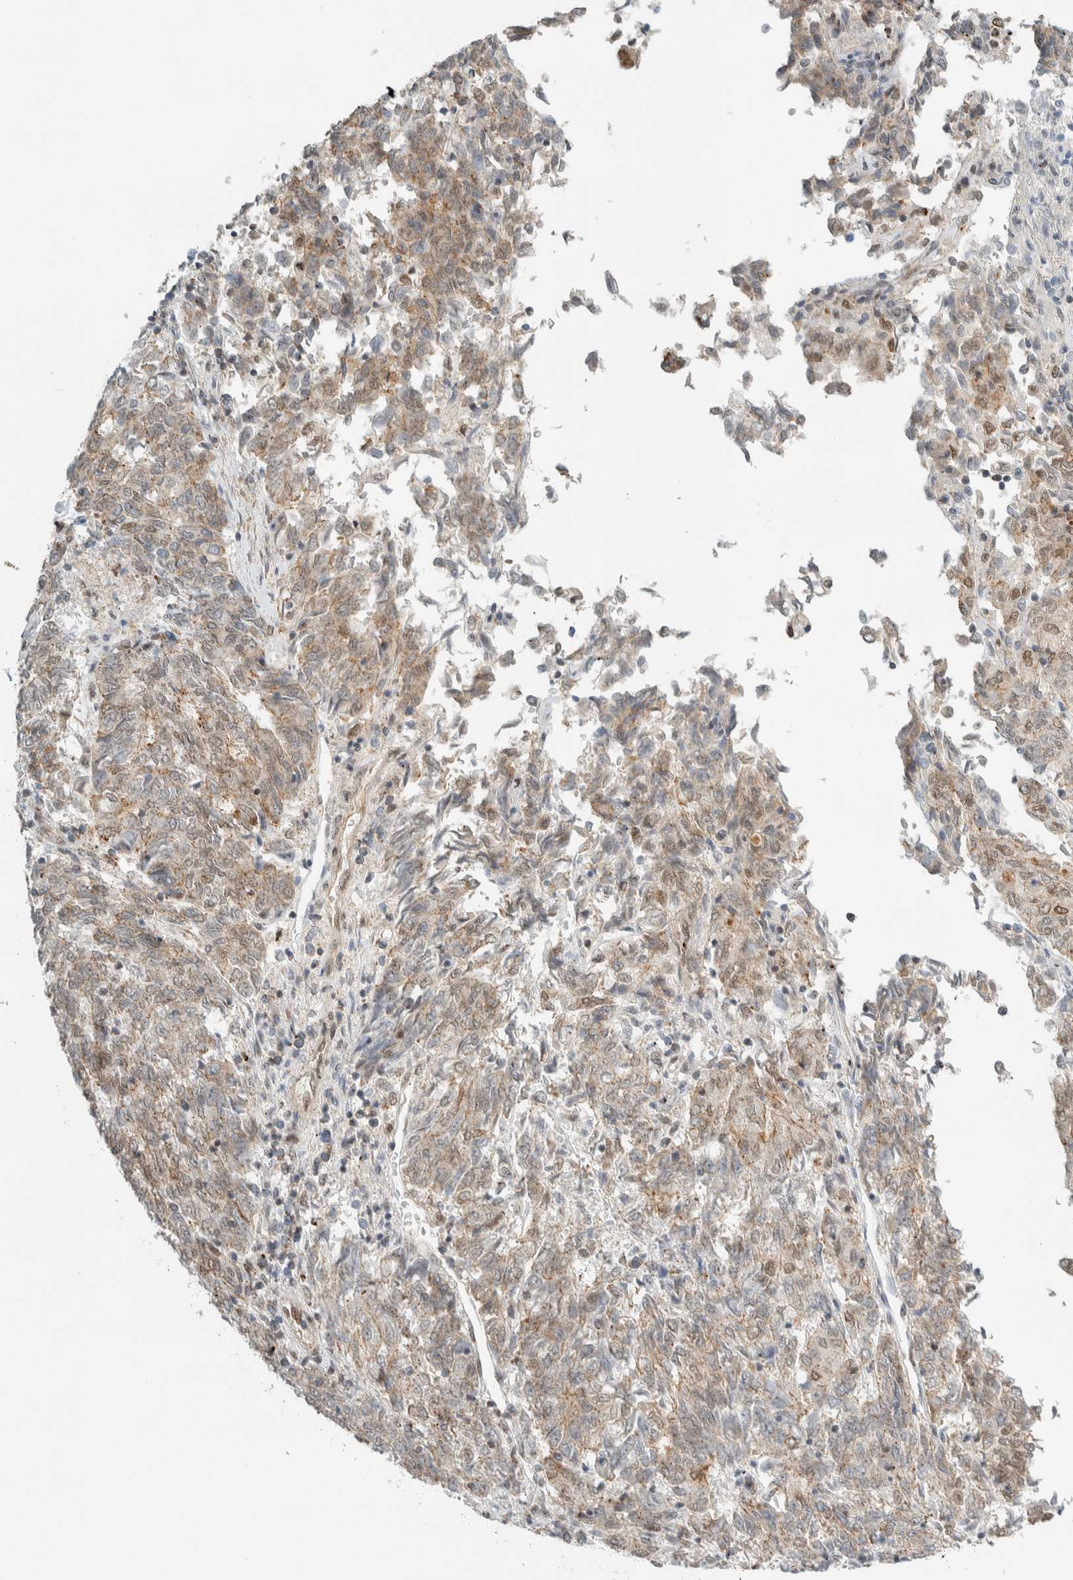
{"staining": {"intensity": "weak", "quantity": ">75%", "location": "cytoplasmic/membranous,nuclear"}, "tissue": "endometrial cancer", "cell_type": "Tumor cells", "image_type": "cancer", "snomed": [{"axis": "morphology", "description": "Adenocarcinoma, NOS"}, {"axis": "topography", "description": "Endometrium"}], "caption": "Immunohistochemistry photomicrograph of human adenocarcinoma (endometrial) stained for a protein (brown), which displays low levels of weak cytoplasmic/membranous and nuclear positivity in about >75% of tumor cells.", "gene": "TFE3", "patient": {"sex": "female", "age": 80}}